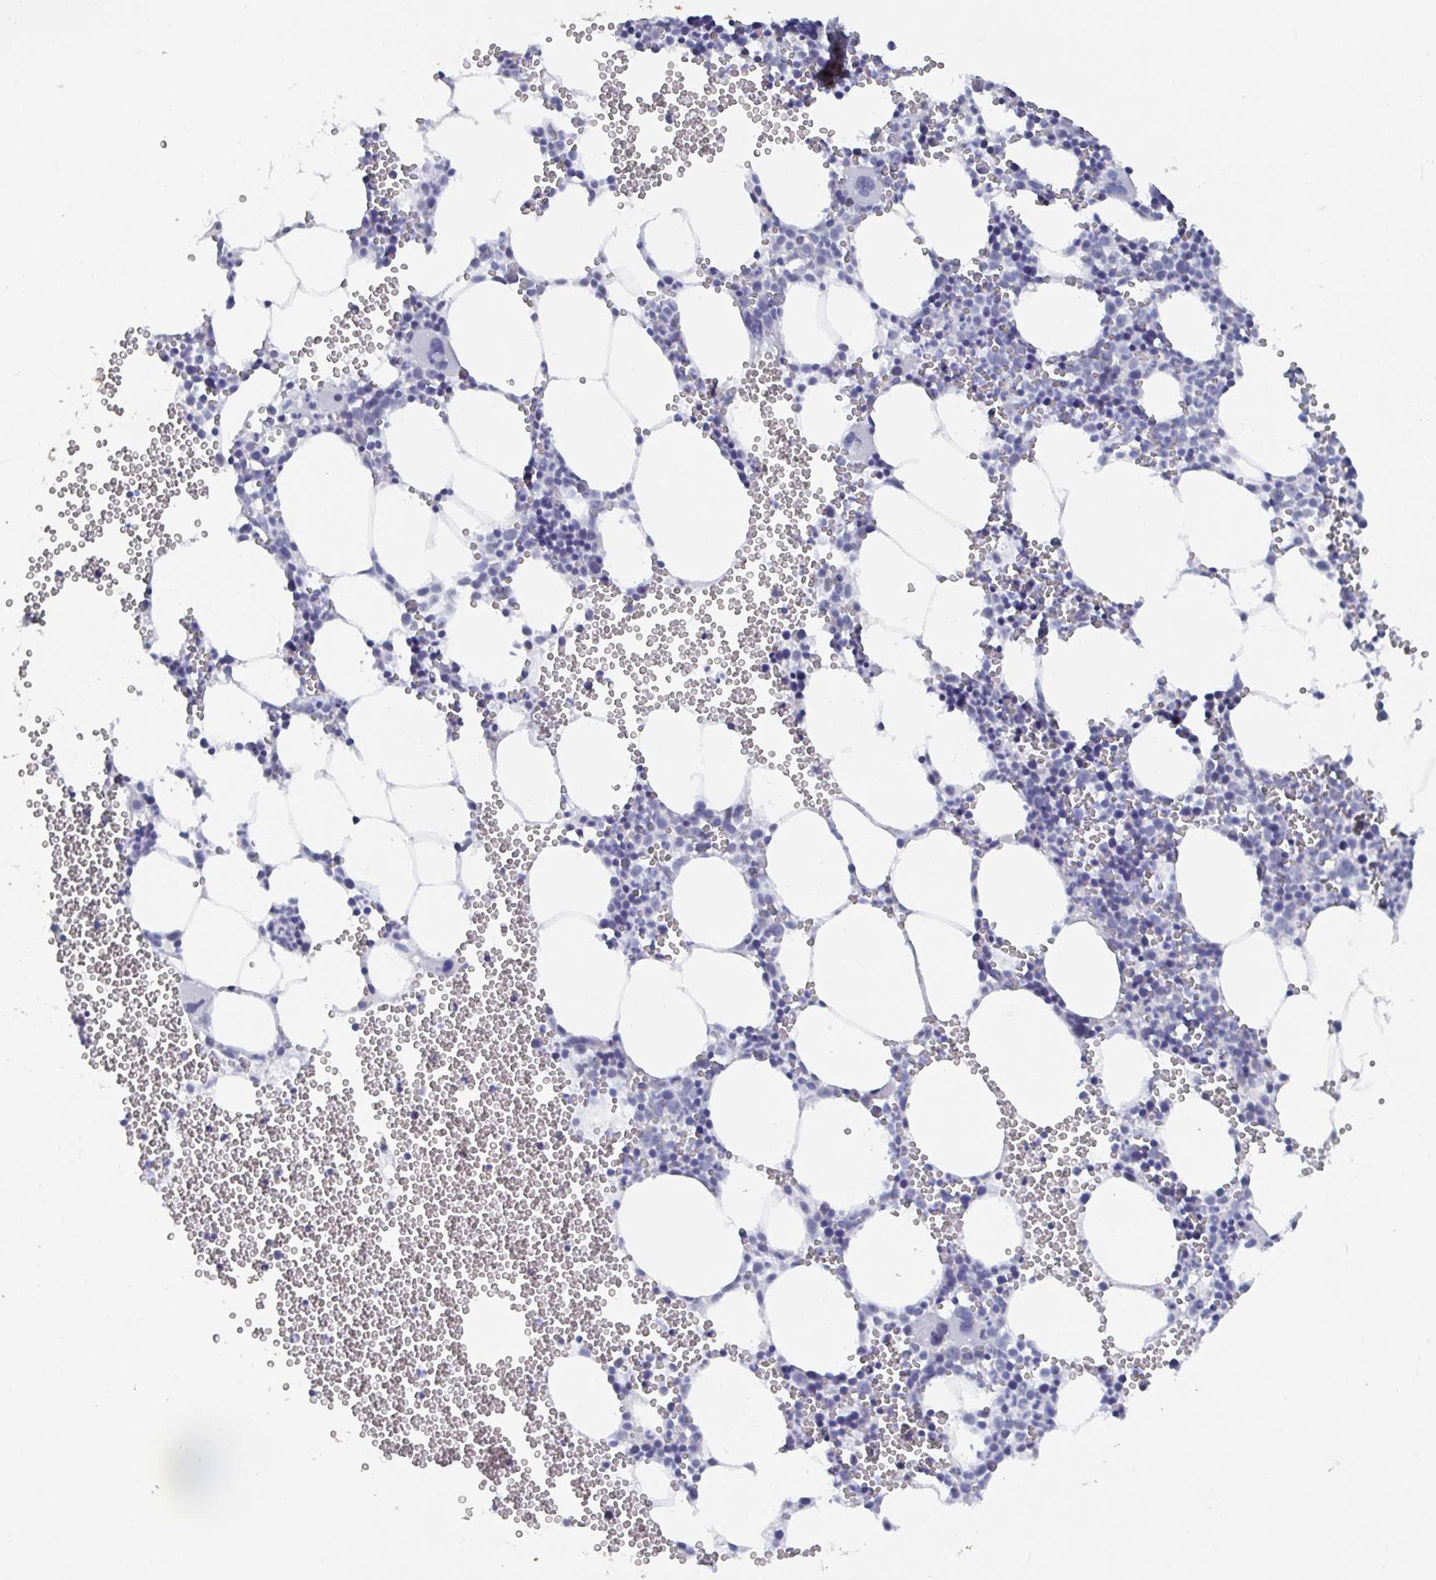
{"staining": {"intensity": "negative", "quantity": "none", "location": "none"}, "tissue": "bone marrow", "cell_type": "Hematopoietic cells", "image_type": "normal", "snomed": [{"axis": "morphology", "description": "Normal tissue, NOS"}, {"axis": "topography", "description": "Bone marrow"}], "caption": "Micrograph shows no protein expression in hematopoietic cells of unremarkable bone marrow.", "gene": "CAMKV", "patient": {"sex": "female", "age": 80}}